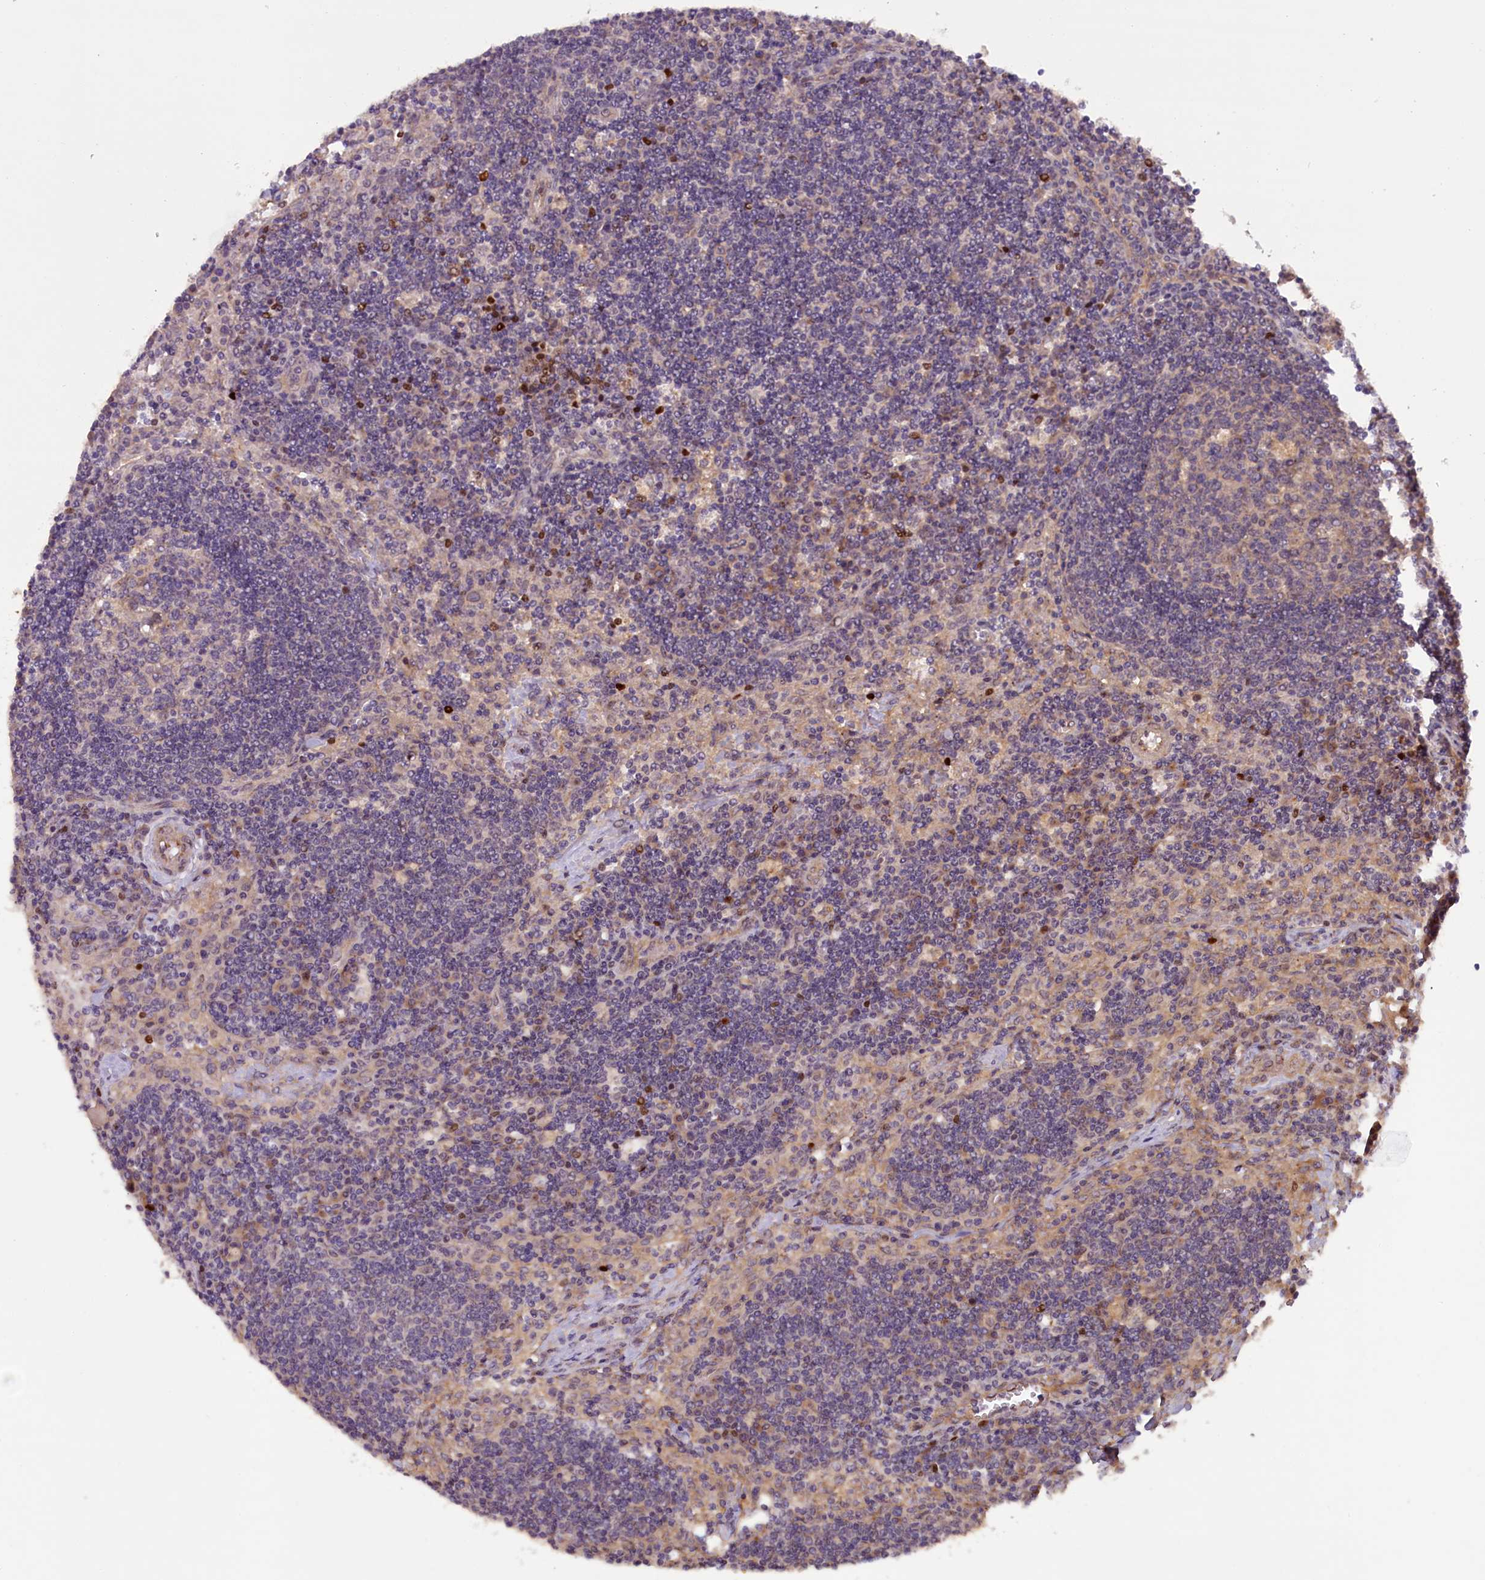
{"staining": {"intensity": "weak", "quantity": "<25%", "location": "cytoplasmic/membranous"}, "tissue": "lymph node", "cell_type": "Germinal center cells", "image_type": "normal", "snomed": [{"axis": "morphology", "description": "Normal tissue, NOS"}, {"axis": "topography", "description": "Lymph node"}], "caption": "The histopathology image exhibits no significant staining in germinal center cells of lymph node.", "gene": "CCDC9B", "patient": {"sex": "male", "age": 58}}